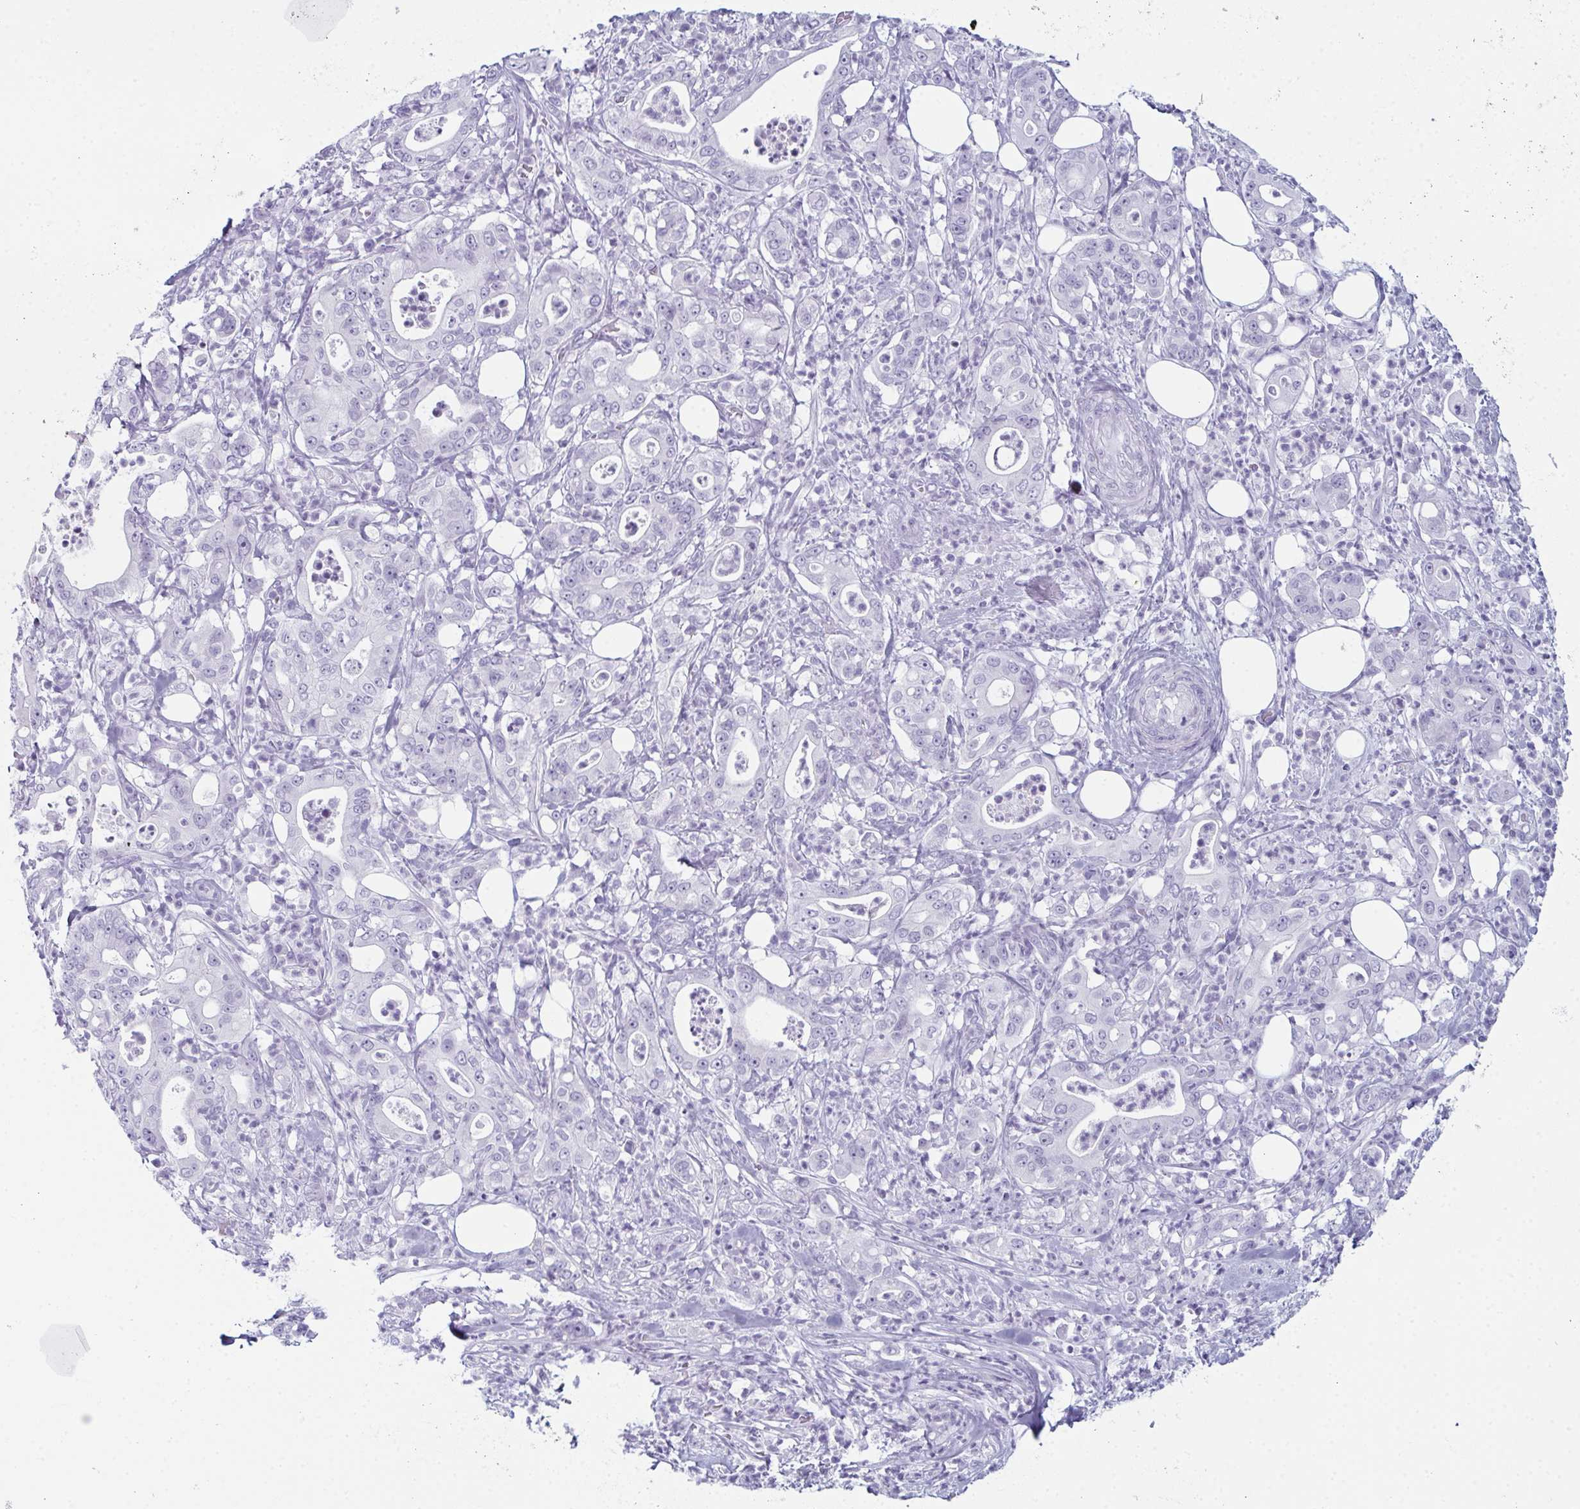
{"staining": {"intensity": "negative", "quantity": "none", "location": "none"}, "tissue": "pancreatic cancer", "cell_type": "Tumor cells", "image_type": "cancer", "snomed": [{"axis": "morphology", "description": "Adenocarcinoma, NOS"}, {"axis": "topography", "description": "Pancreas"}], "caption": "DAB (3,3'-diaminobenzidine) immunohistochemical staining of human adenocarcinoma (pancreatic) exhibits no significant positivity in tumor cells.", "gene": "ENKUR", "patient": {"sex": "male", "age": 71}}